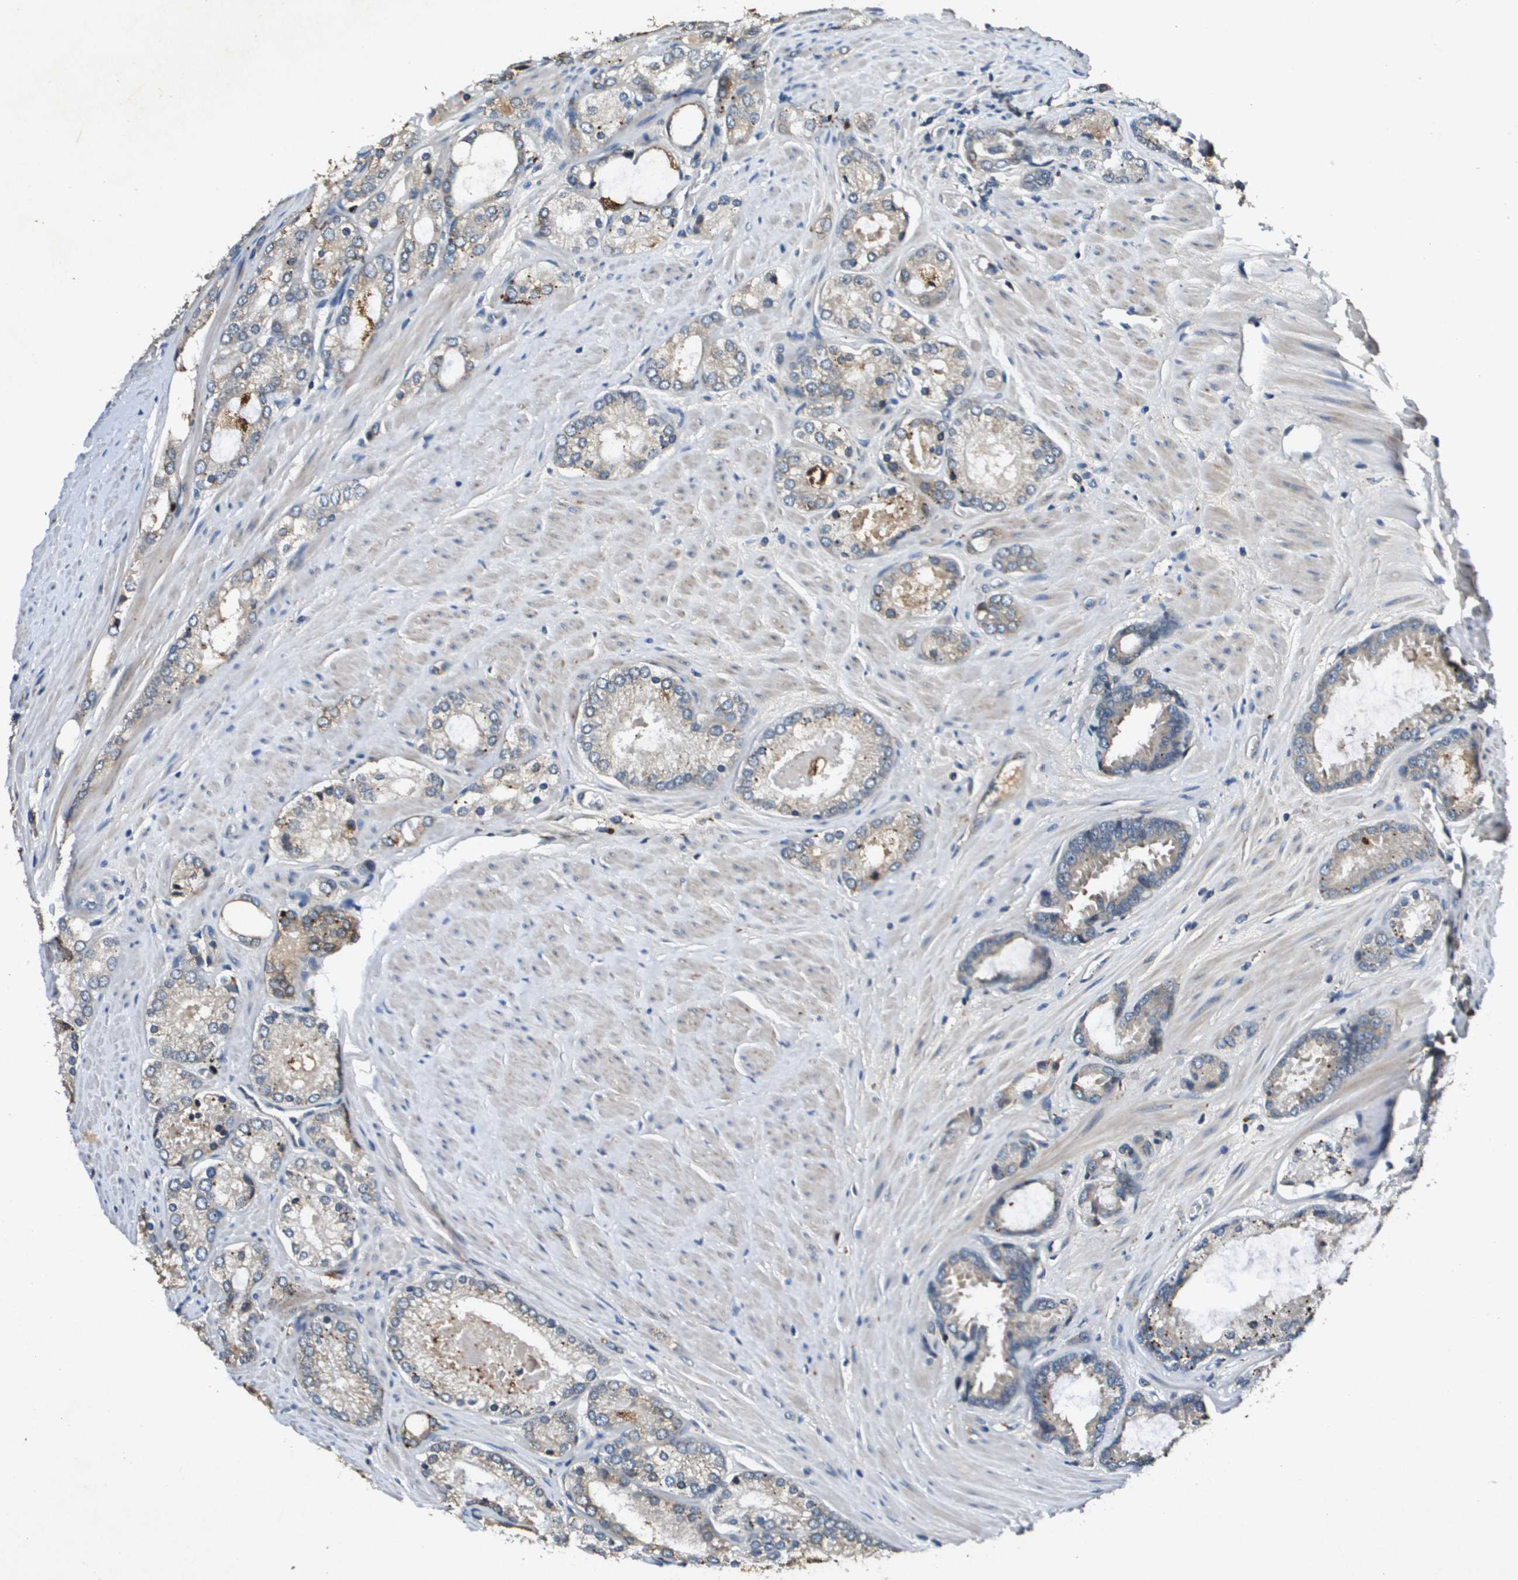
{"staining": {"intensity": "weak", "quantity": "<25%", "location": "cytoplasmic/membranous"}, "tissue": "prostate cancer", "cell_type": "Tumor cells", "image_type": "cancer", "snomed": [{"axis": "morphology", "description": "Adenocarcinoma, High grade"}, {"axis": "topography", "description": "Prostate"}], "caption": "Immunohistochemical staining of human prostate cancer displays no significant staining in tumor cells.", "gene": "PGAP3", "patient": {"sex": "male", "age": 65}}